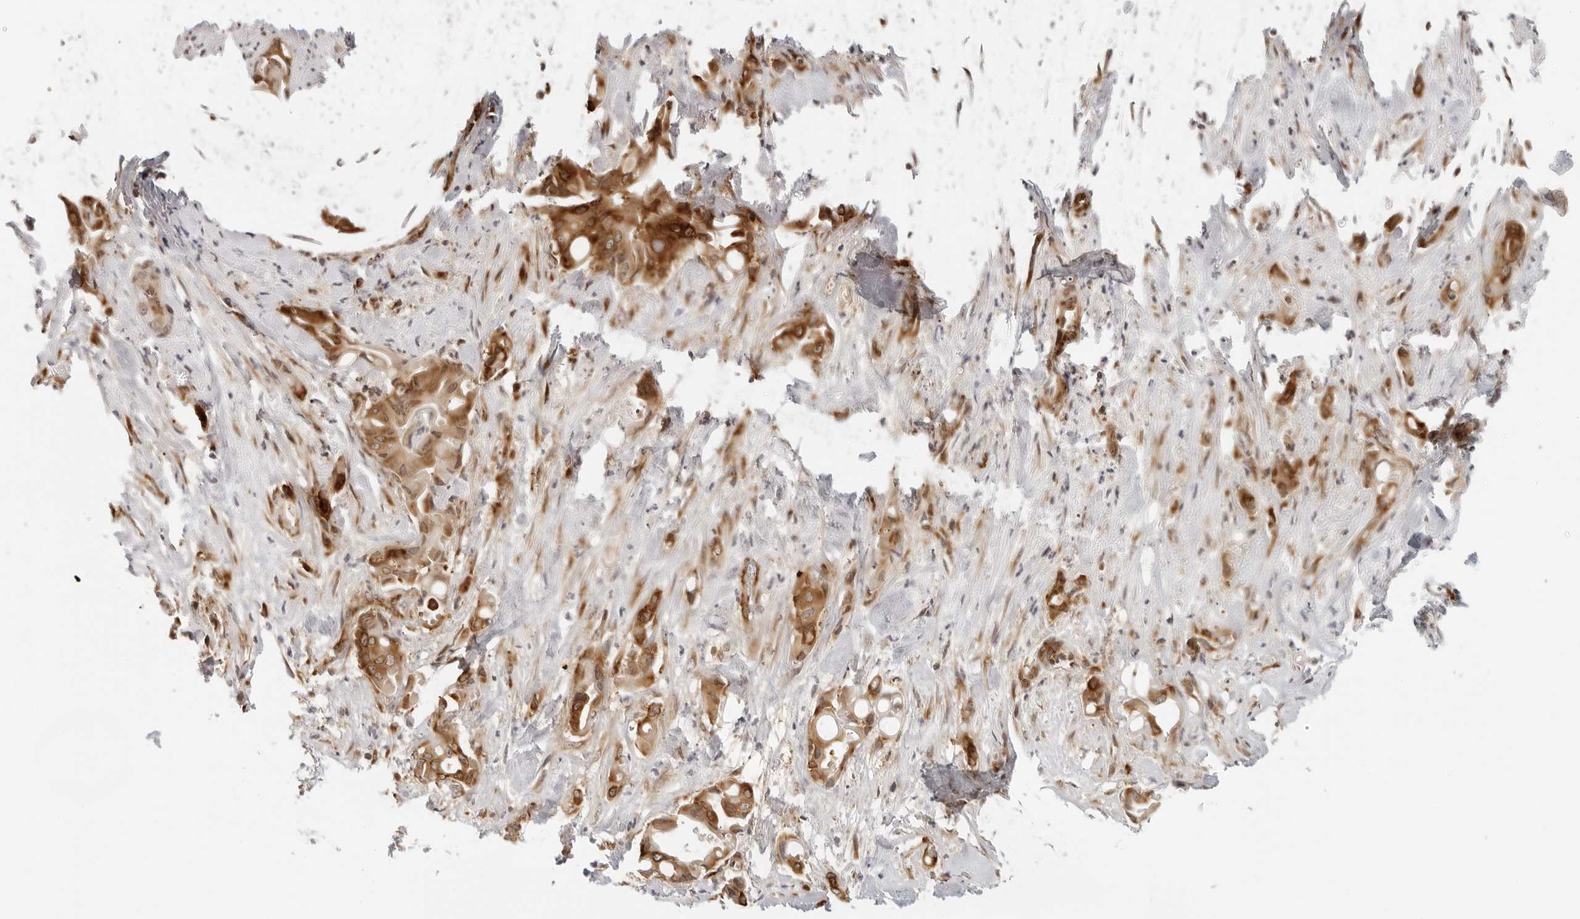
{"staining": {"intensity": "moderate", "quantity": ">75%", "location": "cytoplasmic/membranous"}, "tissue": "liver cancer", "cell_type": "Tumor cells", "image_type": "cancer", "snomed": [{"axis": "morphology", "description": "Cholangiocarcinoma"}, {"axis": "topography", "description": "Liver"}], "caption": "A medium amount of moderate cytoplasmic/membranous expression is seen in approximately >75% of tumor cells in liver cancer (cholangiocarcinoma) tissue.", "gene": "EIF4G1", "patient": {"sex": "female", "age": 68}}